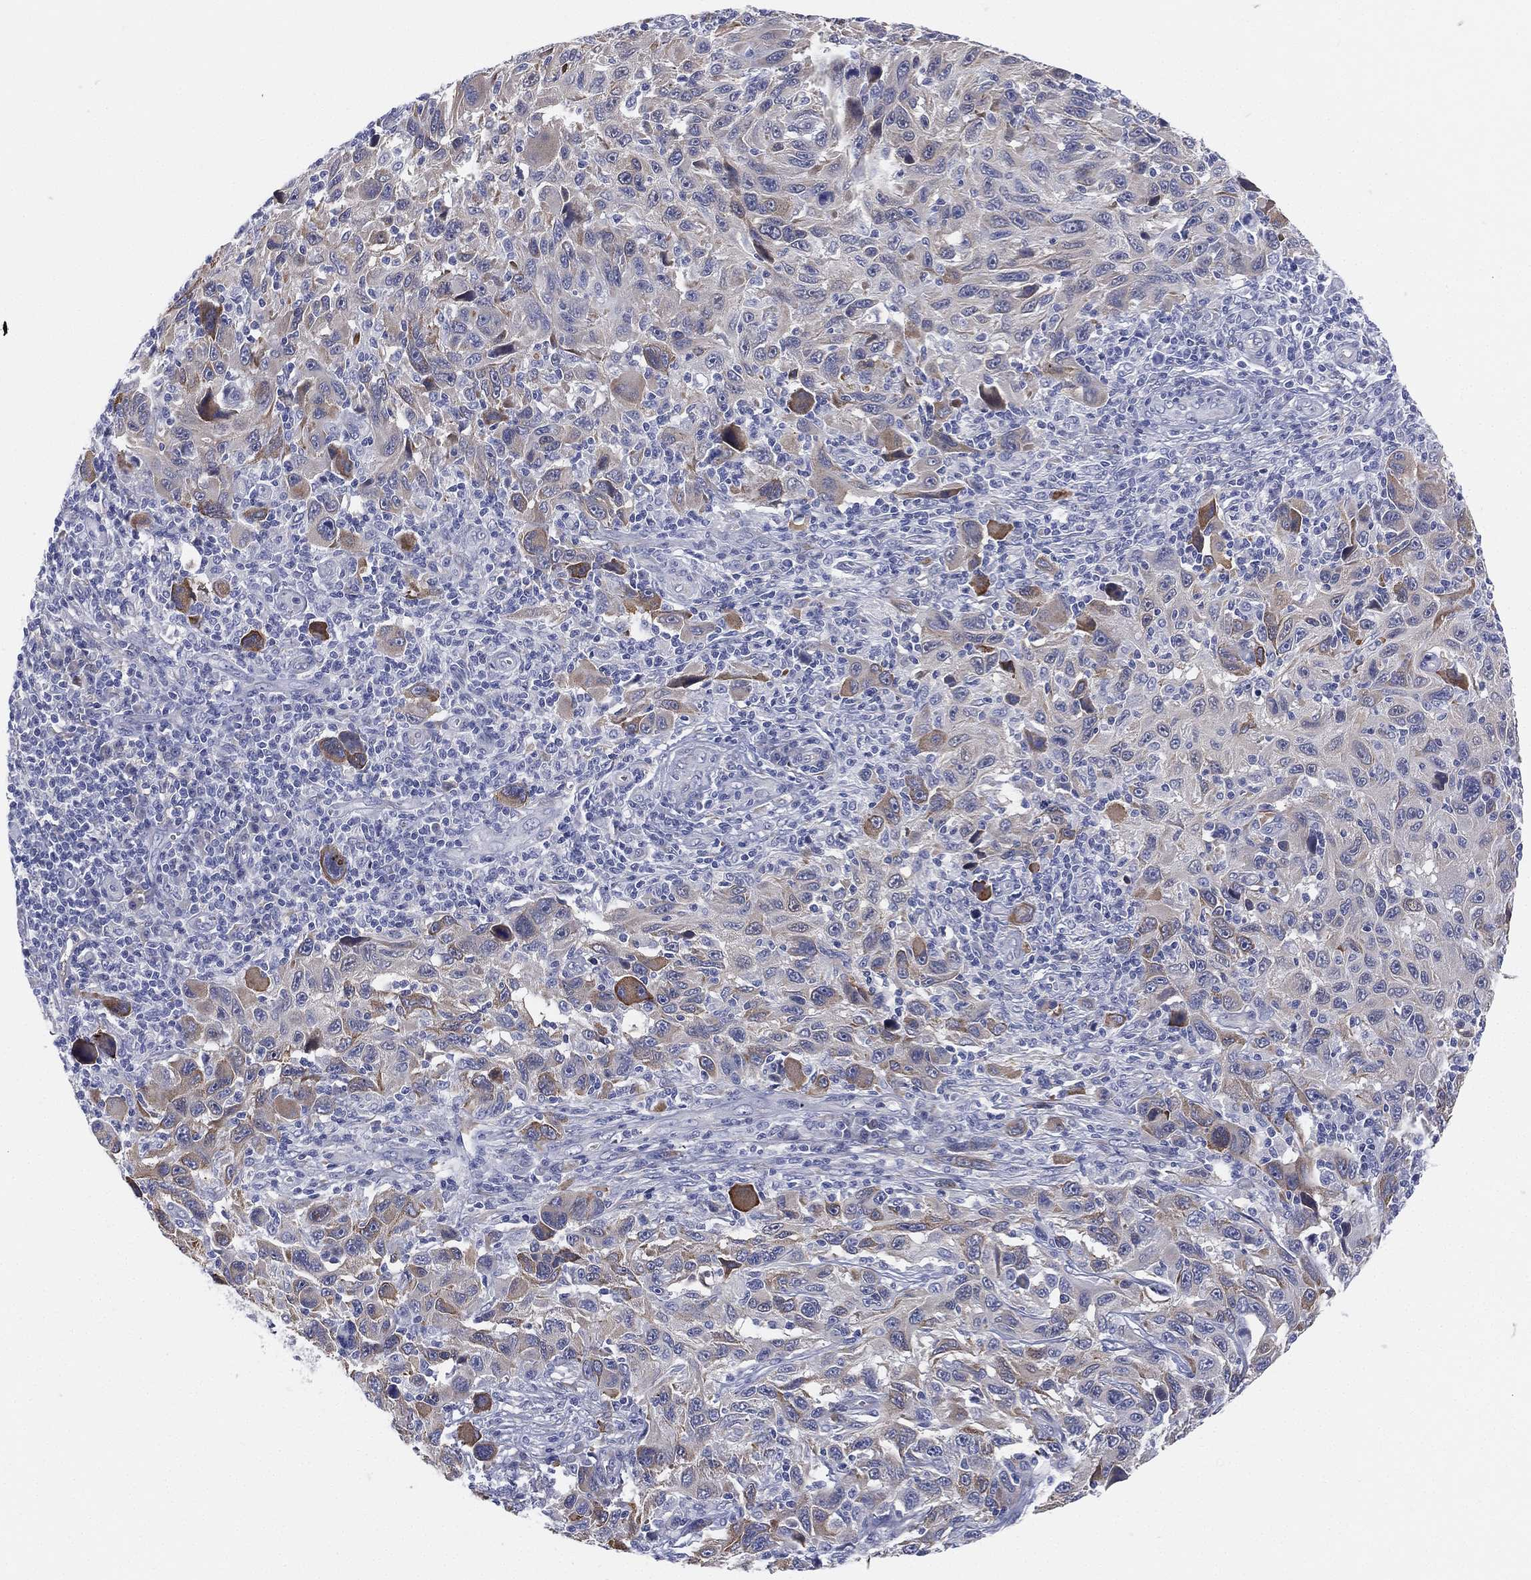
{"staining": {"intensity": "moderate", "quantity": "<25%", "location": "cytoplasmic/membranous"}, "tissue": "melanoma", "cell_type": "Tumor cells", "image_type": "cancer", "snomed": [{"axis": "morphology", "description": "Malignant melanoma, NOS"}, {"axis": "topography", "description": "Skin"}], "caption": "Protein analysis of melanoma tissue displays moderate cytoplasmic/membranous staining in about <25% of tumor cells. (Brightfield microscopy of DAB IHC at high magnification).", "gene": "MLF1", "patient": {"sex": "male", "age": 53}}